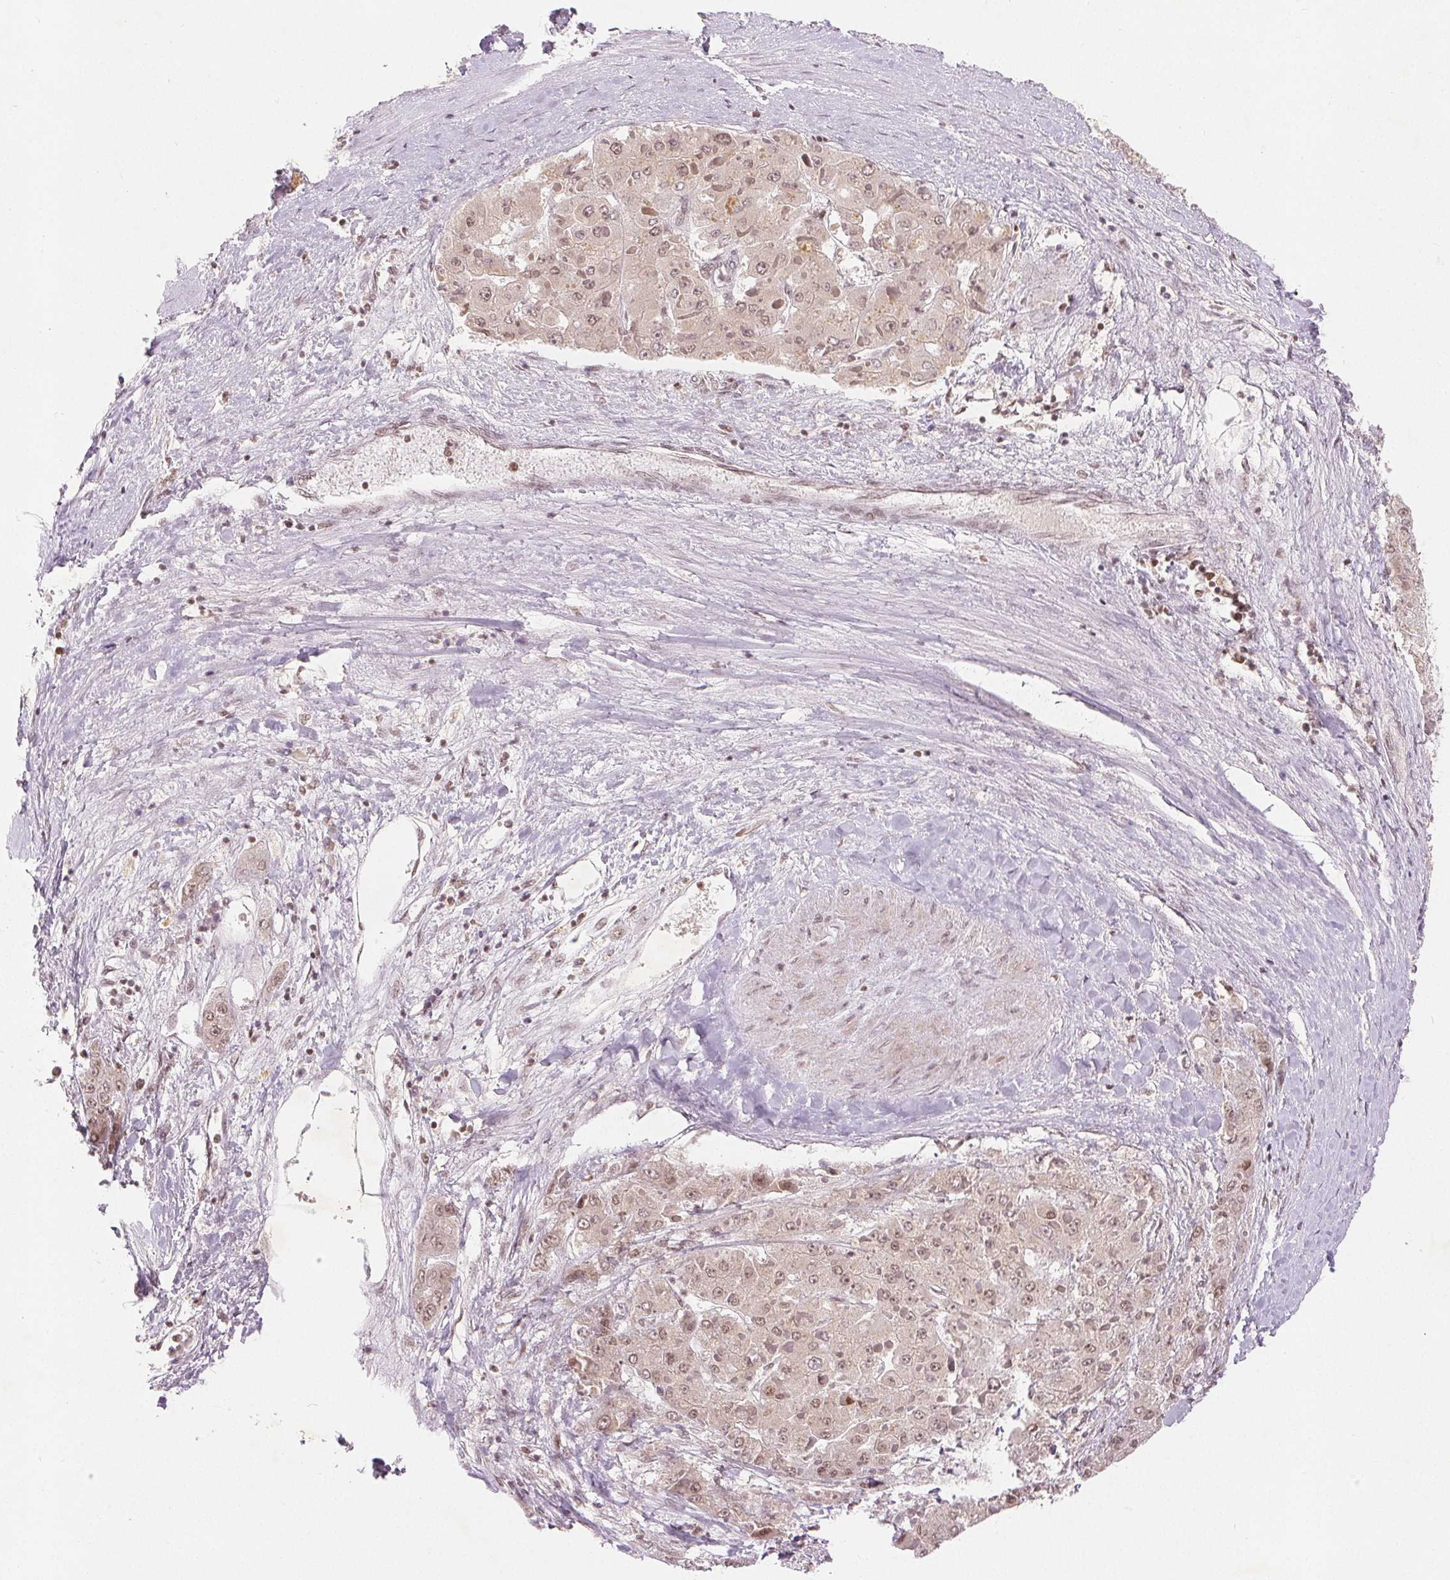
{"staining": {"intensity": "weak", "quantity": ">75%", "location": "nuclear"}, "tissue": "liver cancer", "cell_type": "Tumor cells", "image_type": "cancer", "snomed": [{"axis": "morphology", "description": "Carcinoma, Hepatocellular, NOS"}, {"axis": "topography", "description": "Liver"}], "caption": "The micrograph exhibits a brown stain indicating the presence of a protein in the nuclear of tumor cells in hepatocellular carcinoma (liver).", "gene": "DEK", "patient": {"sex": "female", "age": 73}}